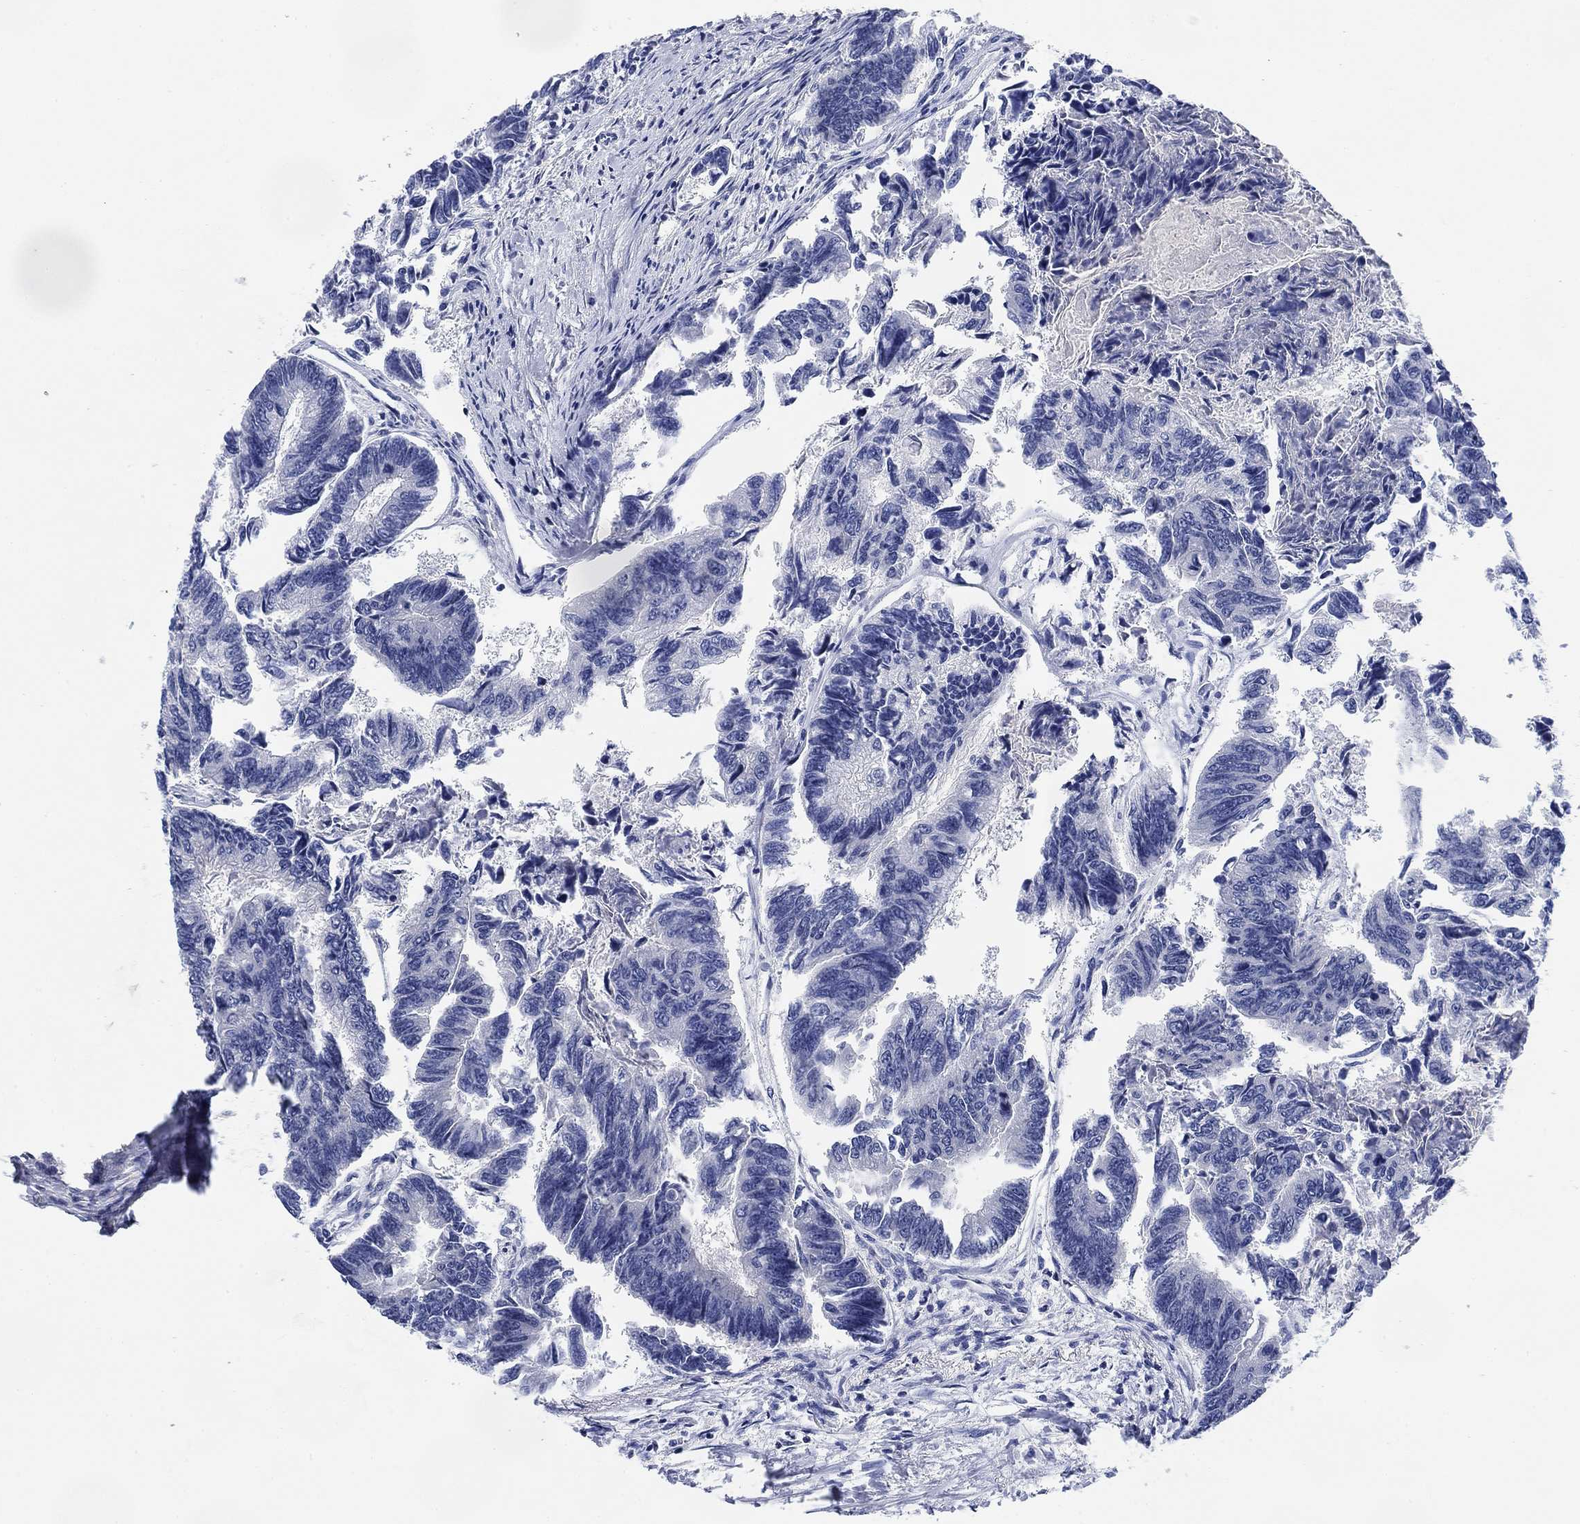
{"staining": {"intensity": "negative", "quantity": "none", "location": "none"}, "tissue": "colorectal cancer", "cell_type": "Tumor cells", "image_type": "cancer", "snomed": [{"axis": "morphology", "description": "Adenocarcinoma, NOS"}, {"axis": "topography", "description": "Colon"}], "caption": "Adenocarcinoma (colorectal) was stained to show a protein in brown. There is no significant positivity in tumor cells.", "gene": "DAZL", "patient": {"sex": "female", "age": 65}}